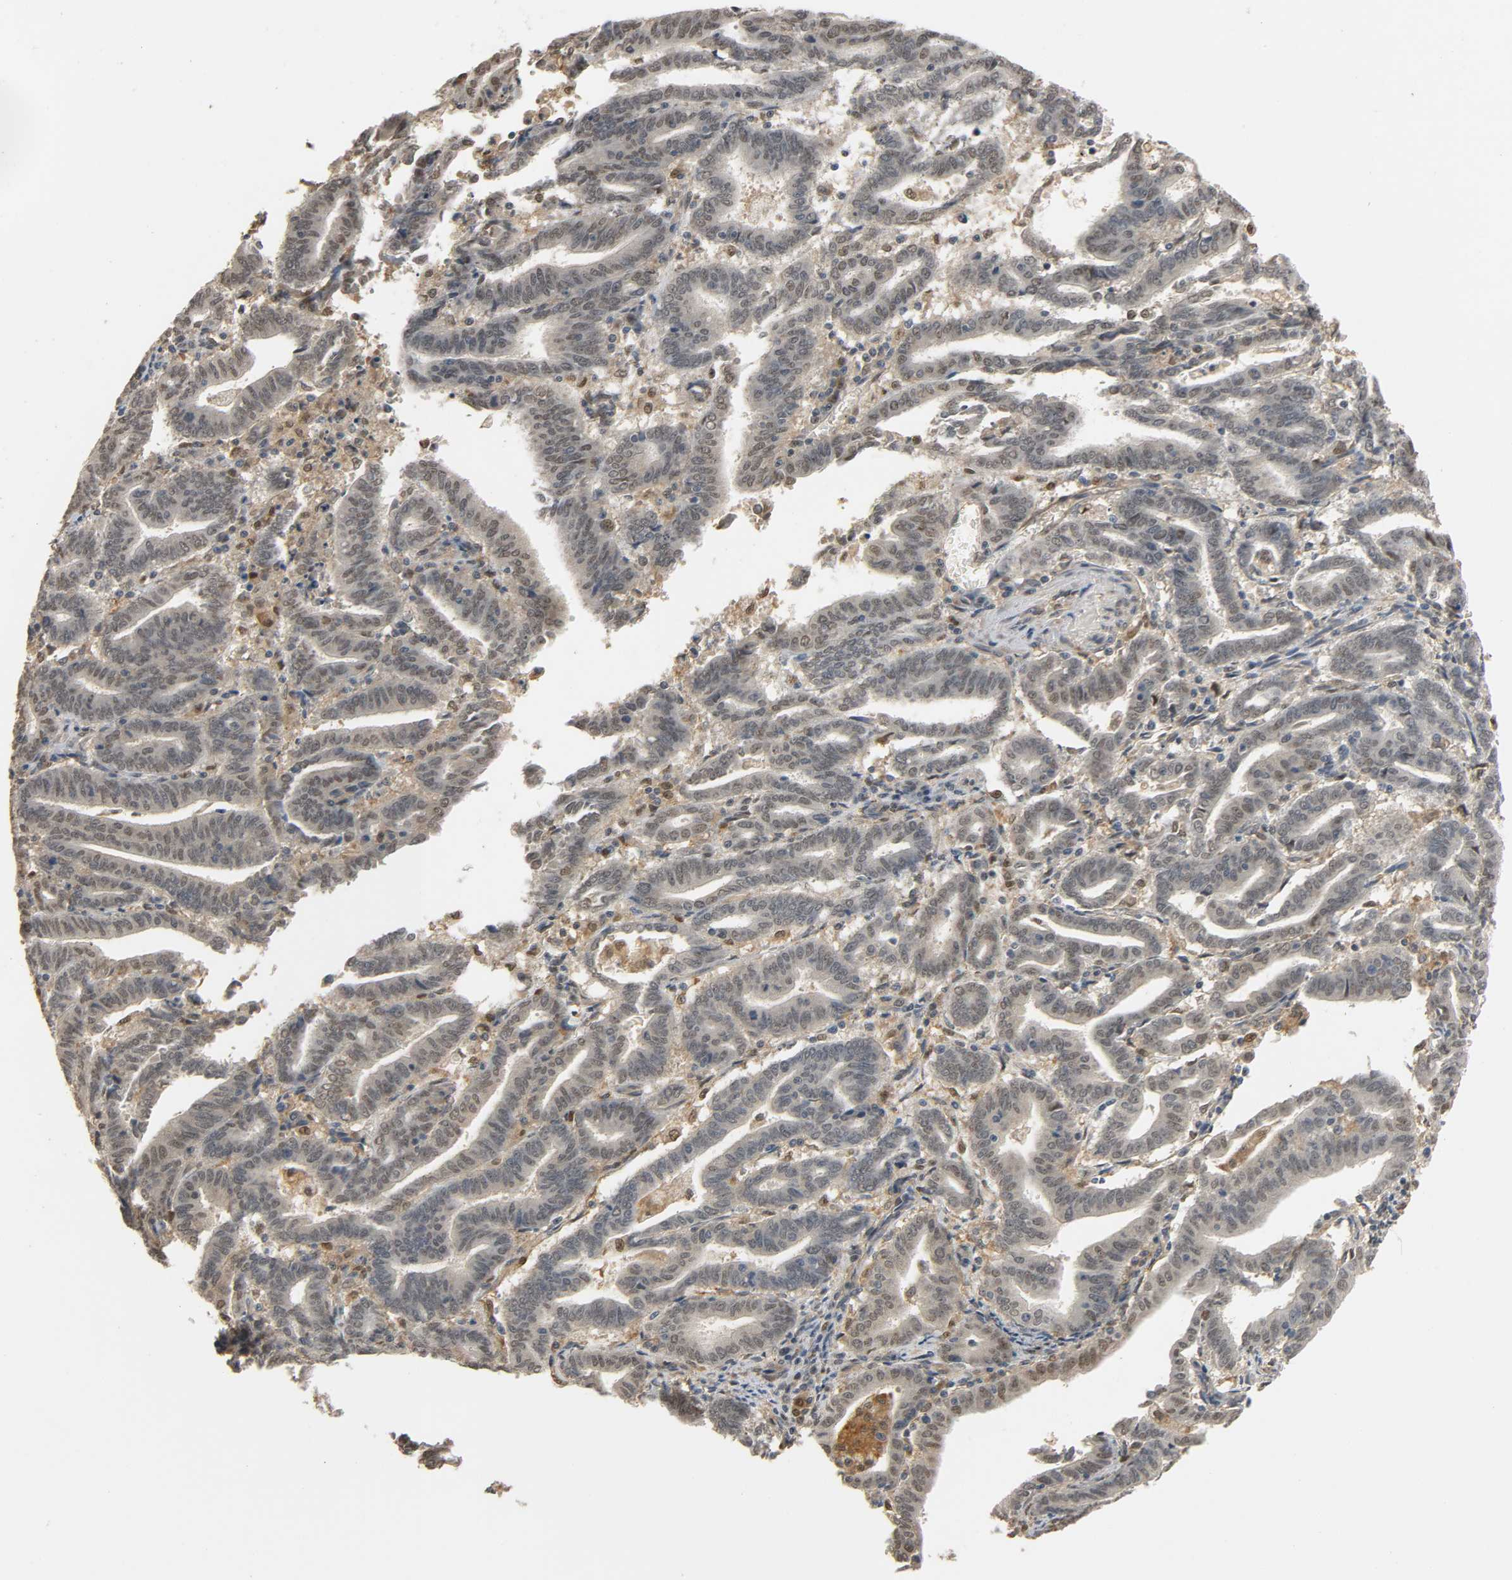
{"staining": {"intensity": "weak", "quantity": "25%-75%", "location": "cytoplasmic/membranous,nuclear"}, "tissue": "endometrial cancer", "cell_type": "Tumor cells", "image_type": "cancer", "snomed": [{"axis": "morphology", "description": "Adenocarcinoma, NOS"}, {"axis": "topography", "description": "Uterus"}], "caption": "Human endometrial adenocarcinoma stained with a protein marker shows weak staining in tumor cells.", "gene": "ZFPM2", "patient": {"sex": "female", "age": 83}}